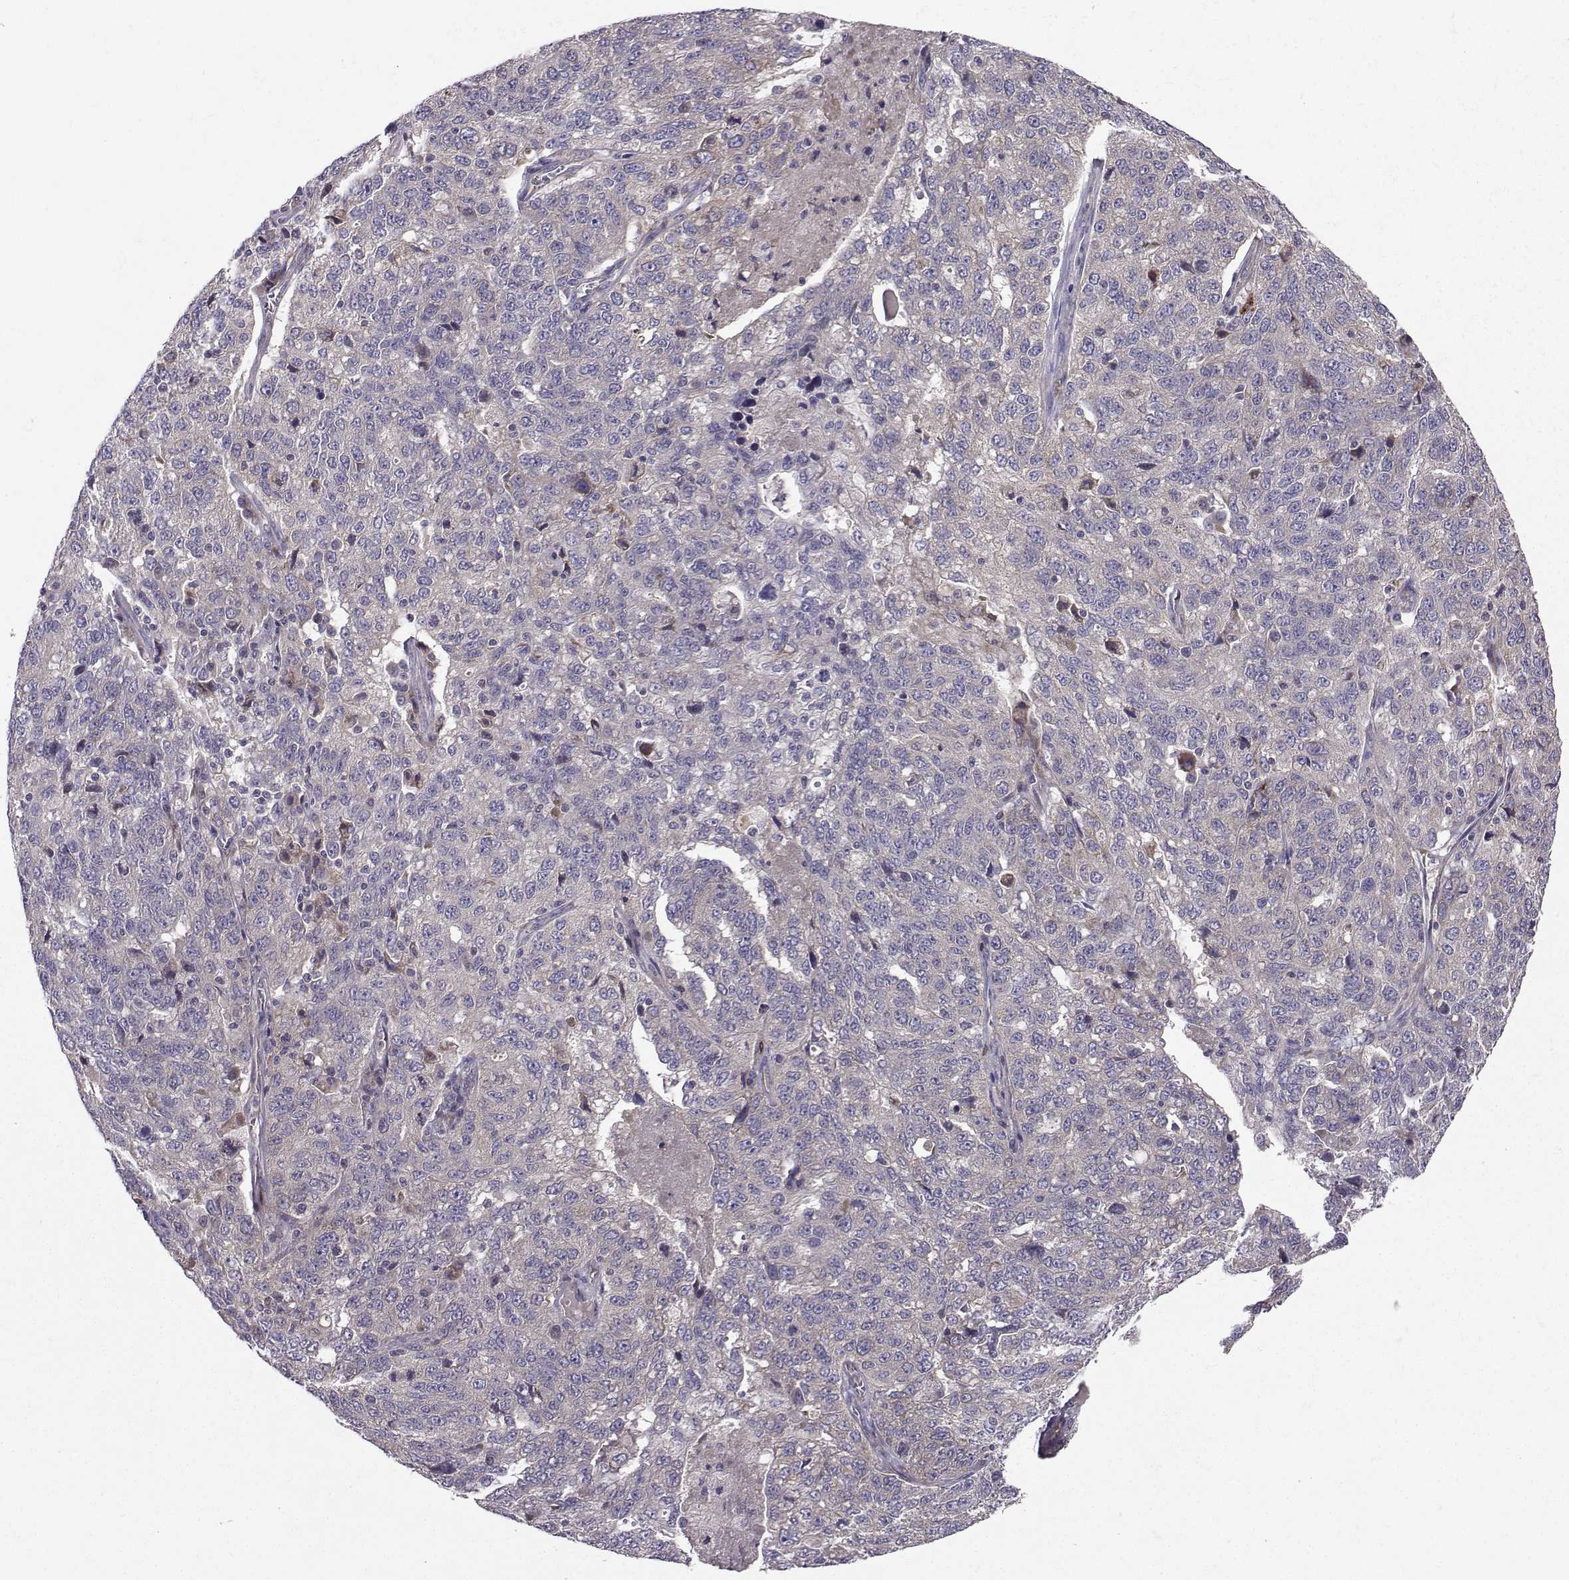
{"staining": {"intensity": "negative", "quantity": "none", "location": "none"}, "tissue": "ovarian cancer", "cell_type": "Tumor cells", "image_type": "cancer", "snomed": [{"axis": "morphology", "description": "Cystadenocarcinoma, serous, NOS"}, {"axis": "topography", "description": "Ovary"}], "caption": "Human ovarian cancer stained for a protein using immunohistochemistry reveals no positivity in tumor cells.", "gene": "STXBP5", "patient": {"sex": "female", "age": 71}}